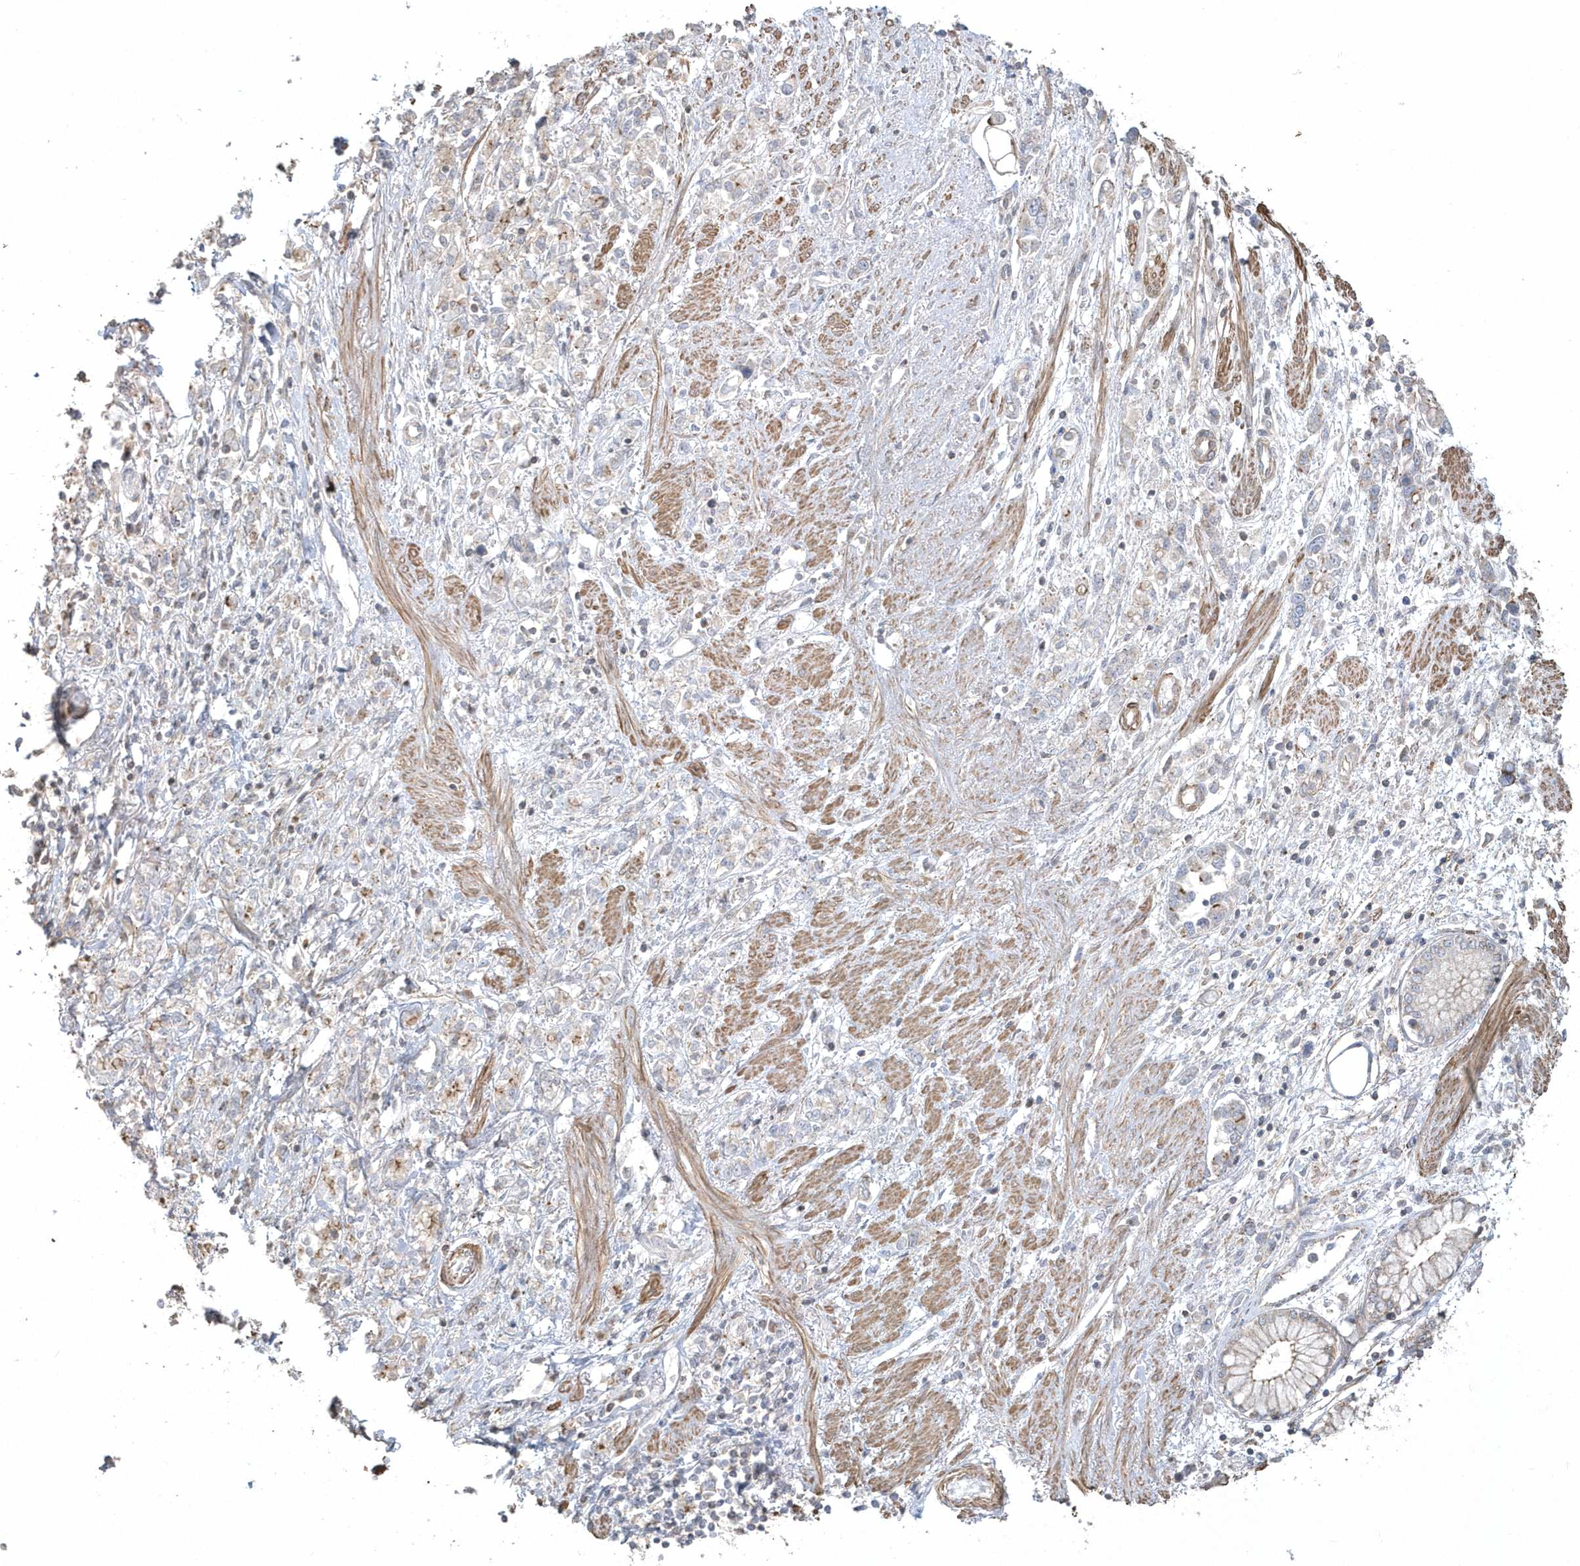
{"staining": {"intensity": "negative", "quantity": "none", "location": "none"}, "tissue": "stomach cancer", "cell_type": "Tumor cells", "image_type": "cancer", "snomed": [{"axis": "morphology", "description": "Adenocarcinoma, NOS"}, {"axis": "topography", "description": "Stomach"}], "caption": "Tumor cells are negative for brown protein staining in stomach cancer (adenocarcinoma). (Brightfield microscopy of DAB (3,3'-diaminobenzidine) immunohistochemistry (IHC) at high magnification).", "gene": "ARMC8", "patient": {"sex": "female", "age": 76}}